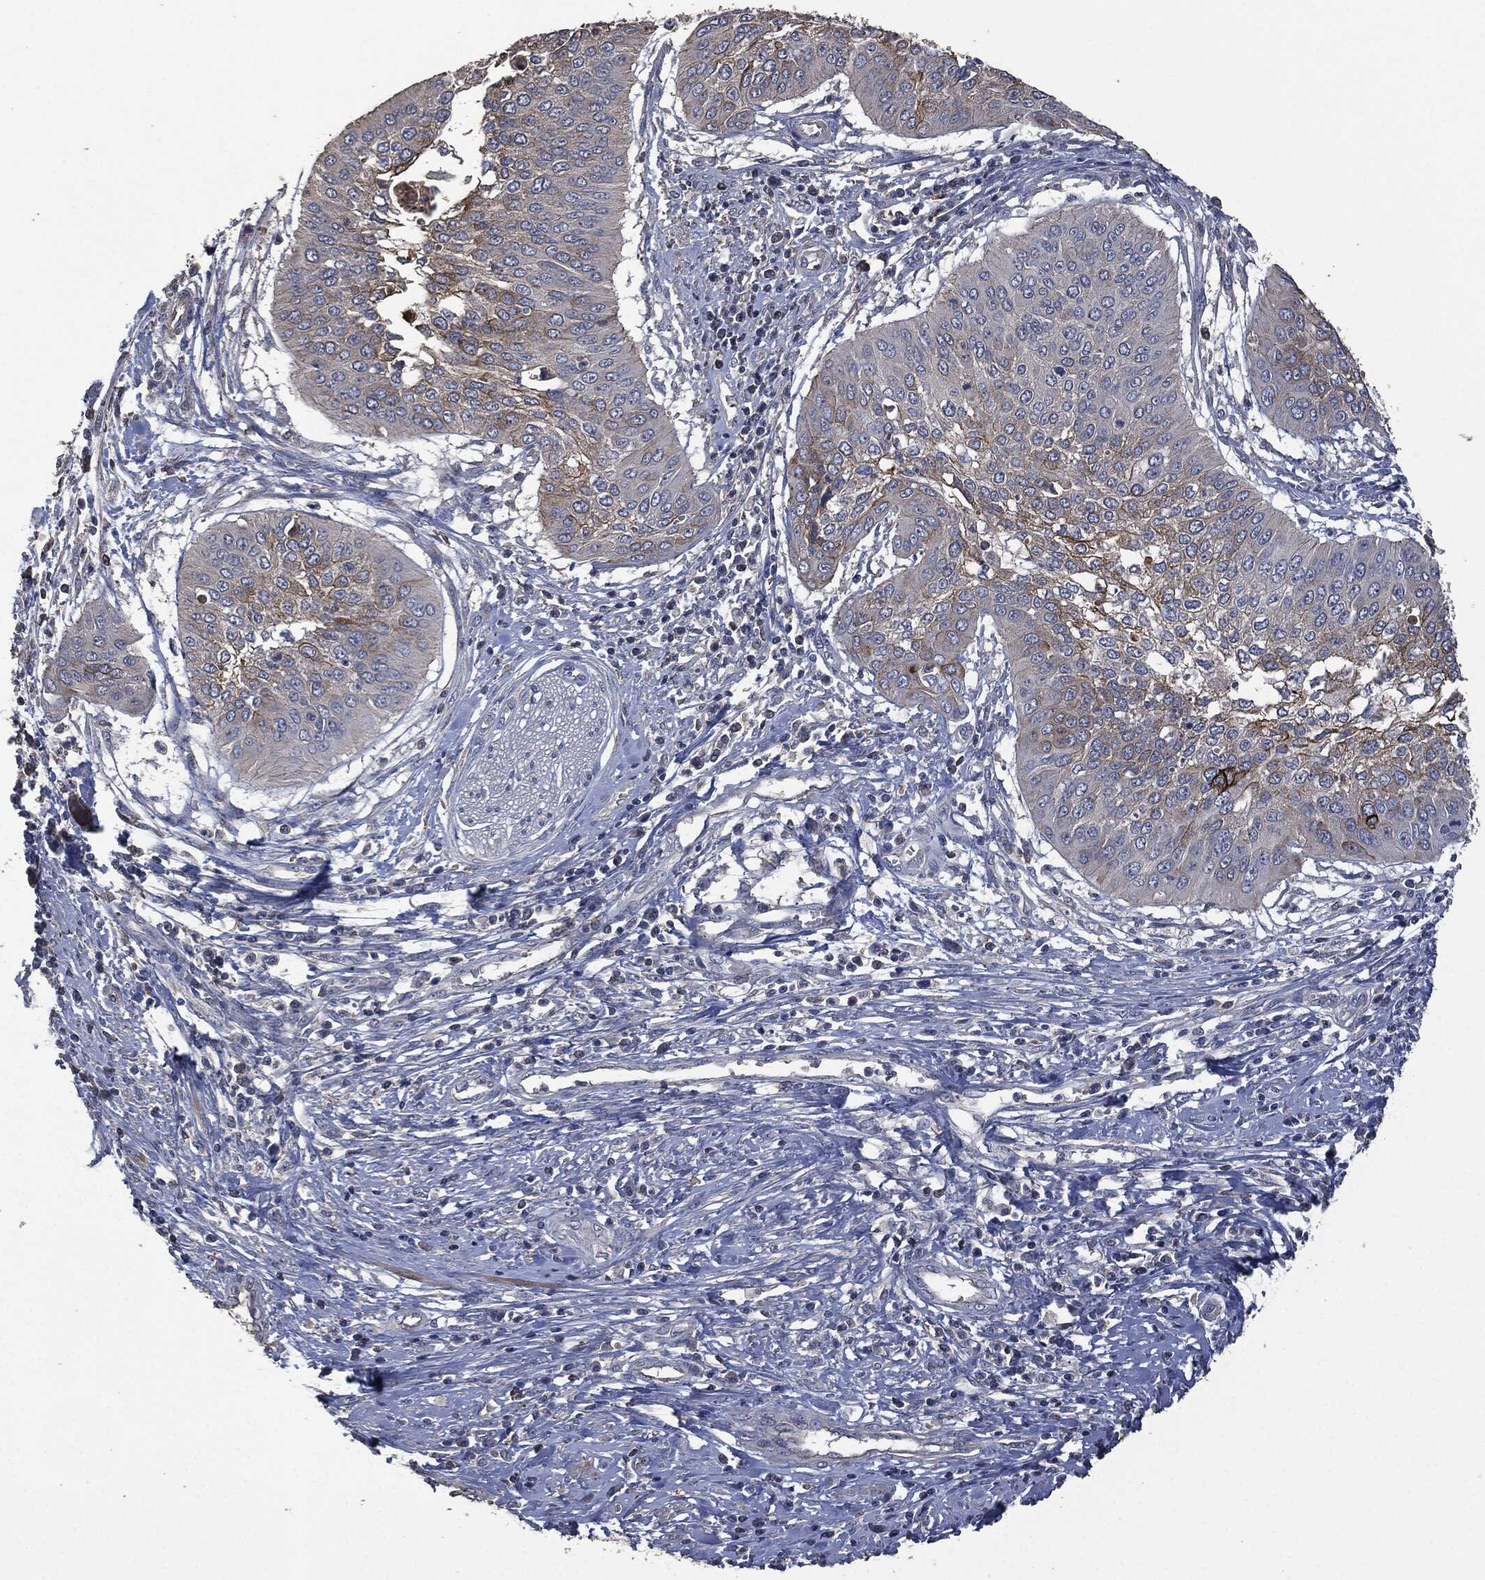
{"staining": {"intensity": "moderate", "quantity": "<25%", "location": "cytoplasmic/membranous"}, "tissue": "cervical cancer", "cell_type": "Tumor cells", "image_type": "cancer", "snomed": [{"axis": "morphology", "description": "Normal tissue, NOS"}, {"axis": "morphology", "description": "Squamous cell carcinoma, NOS"}, {"axis": "topography", "description": "Cervix"}], "caption": "Cervical squamous cell carcinoma tissue shows moderate cytoplasmic/membranous positivity in approximately <25% of tumor cells", "gene": "MSLN", "patient": {"sex": "female", "age": 39}}